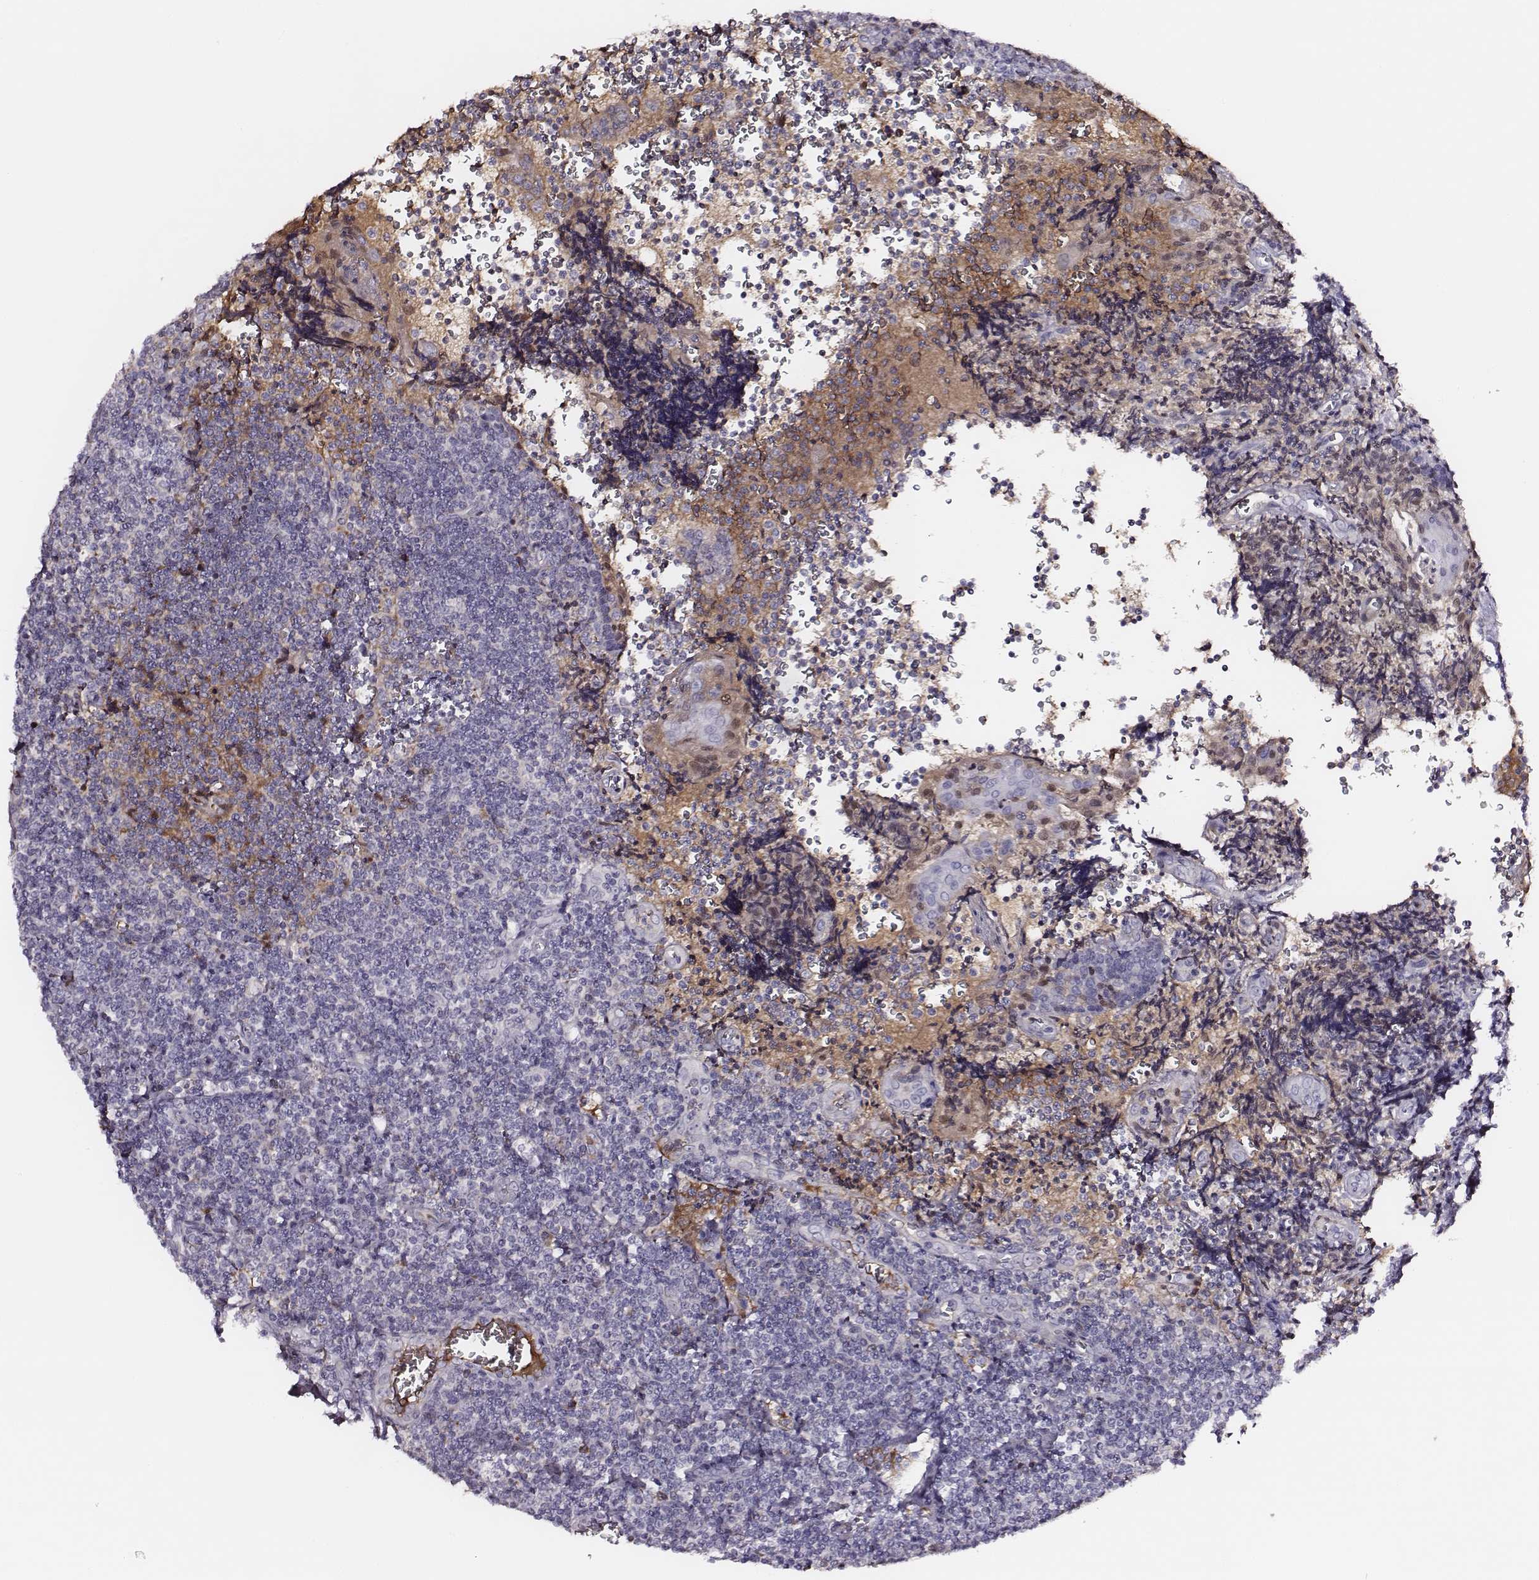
{"staining": {"intensity": "negative", "quantity": "none", "location": "none"}, "tissue": "tonsil", "cell_type": "Germinal center cells", "image_type": "normal", "snomed": [{"axis": "morphology", "description": "Normal tissue, NOS"}, {"axis": "morphology", "description": "Inflammation, NOS"}, {"axis": "topography", "description": "Tonsil"}], "caption": "Germinal center cells show no significant protein positivity in benign tonsil. (Brightfield microscopy of DAB immunohistochemistry (IHC) at high magnification).", "gene": "TF", "patient": {"sex": "female", "age": 31}}